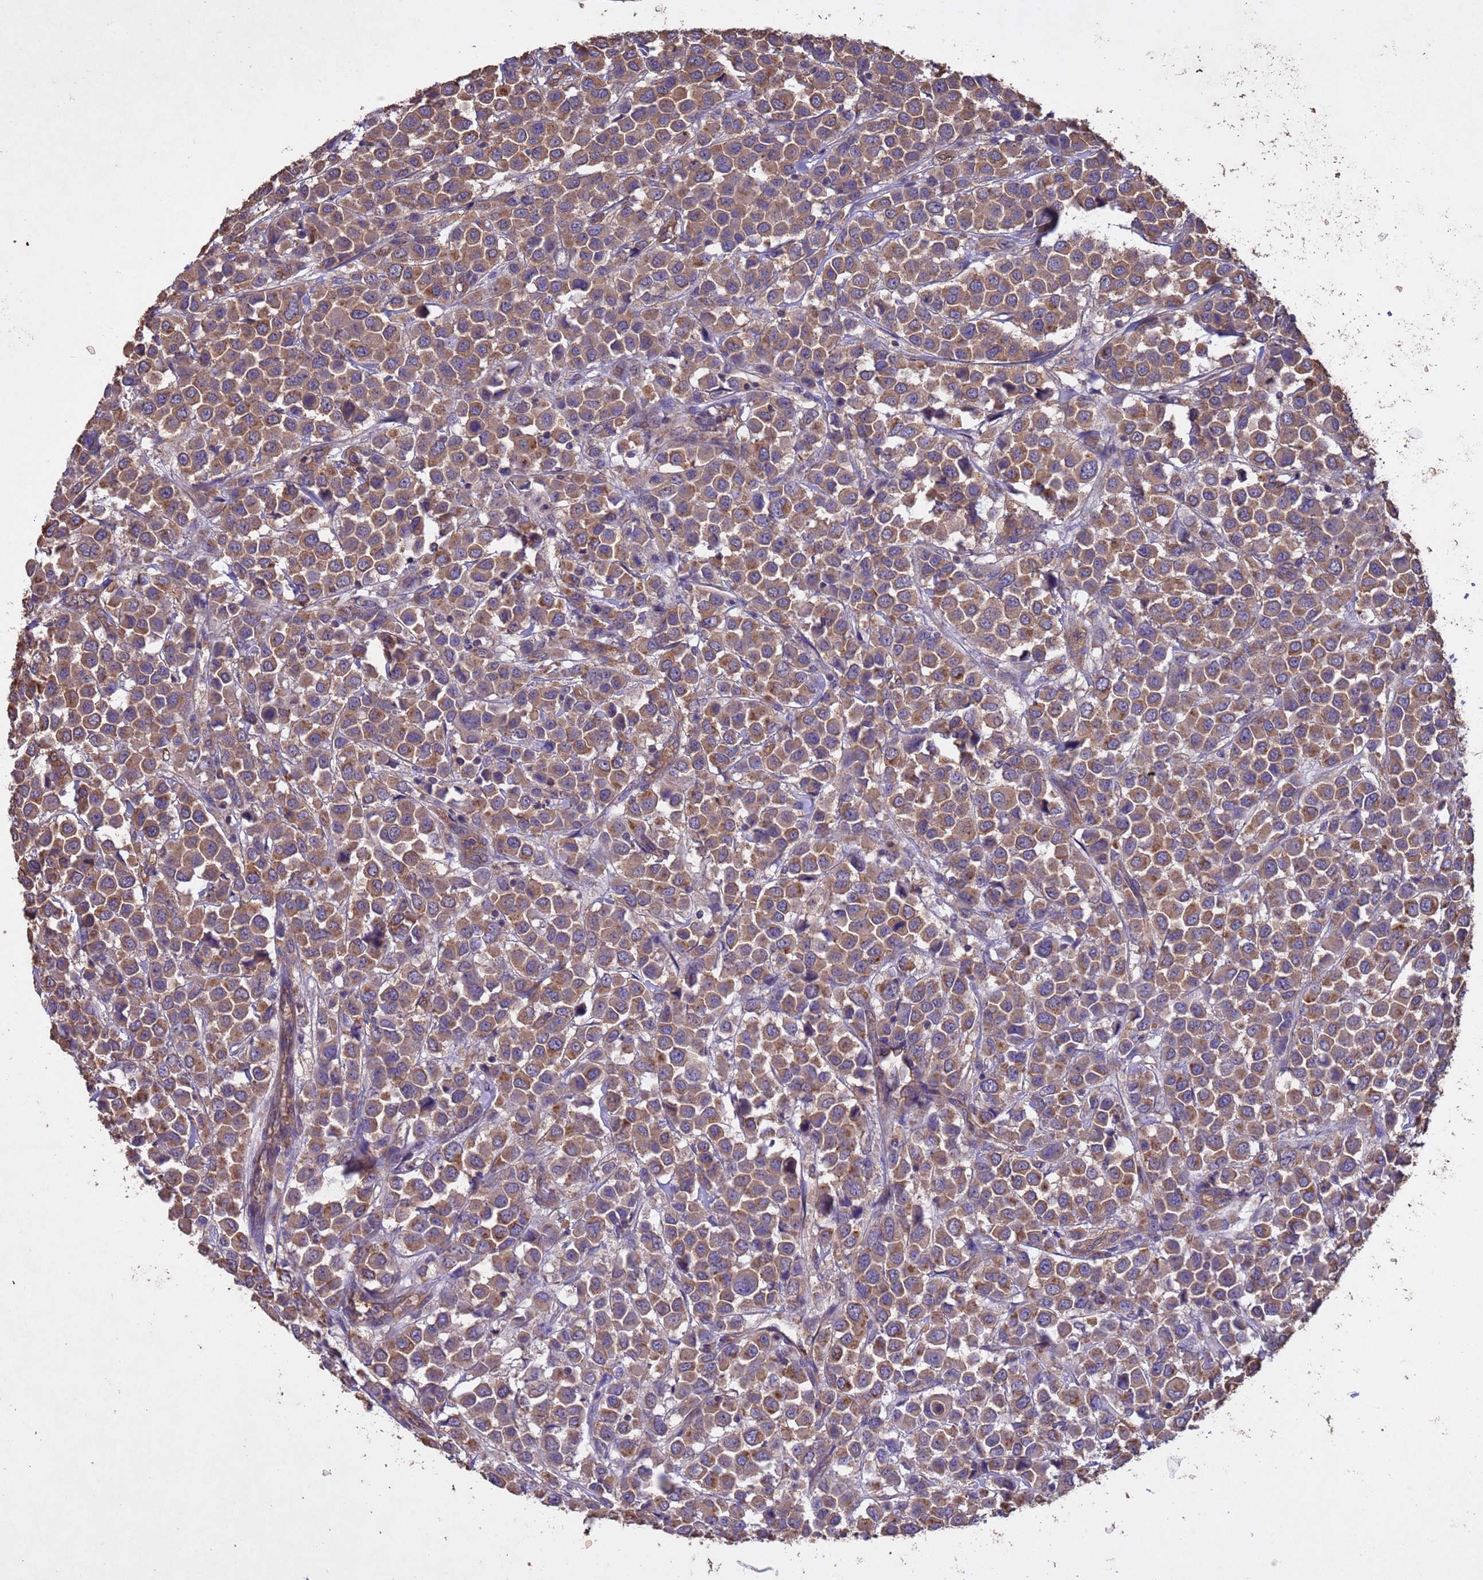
{"staining": {"intensity": "moderate", "quantity": ">75%", "location": "cytoplasmic/membranous"}, "tissue": "breast cancer", "cell_type": "Tumor cells", "image_type": "cancer", "snomed": [{"axis": "morphology", "description": "Duct carcinoma"}, {"axis": "topography", "description": "Breast"}], "caption": "The image exhibits immunohistochemical staining of breast intraductal carcinoma. There is moderate cytoplasmic/membranous staining is appreciated in about >75% of tumor cells. Using DAB (3,3'-diaminobenzidine) (brown) and hematoxylin (blue) stains, captured at high magnification using brightfield microscopy.", "gene": "MTX3", "patient": {"sex": "female", "age": 61}}